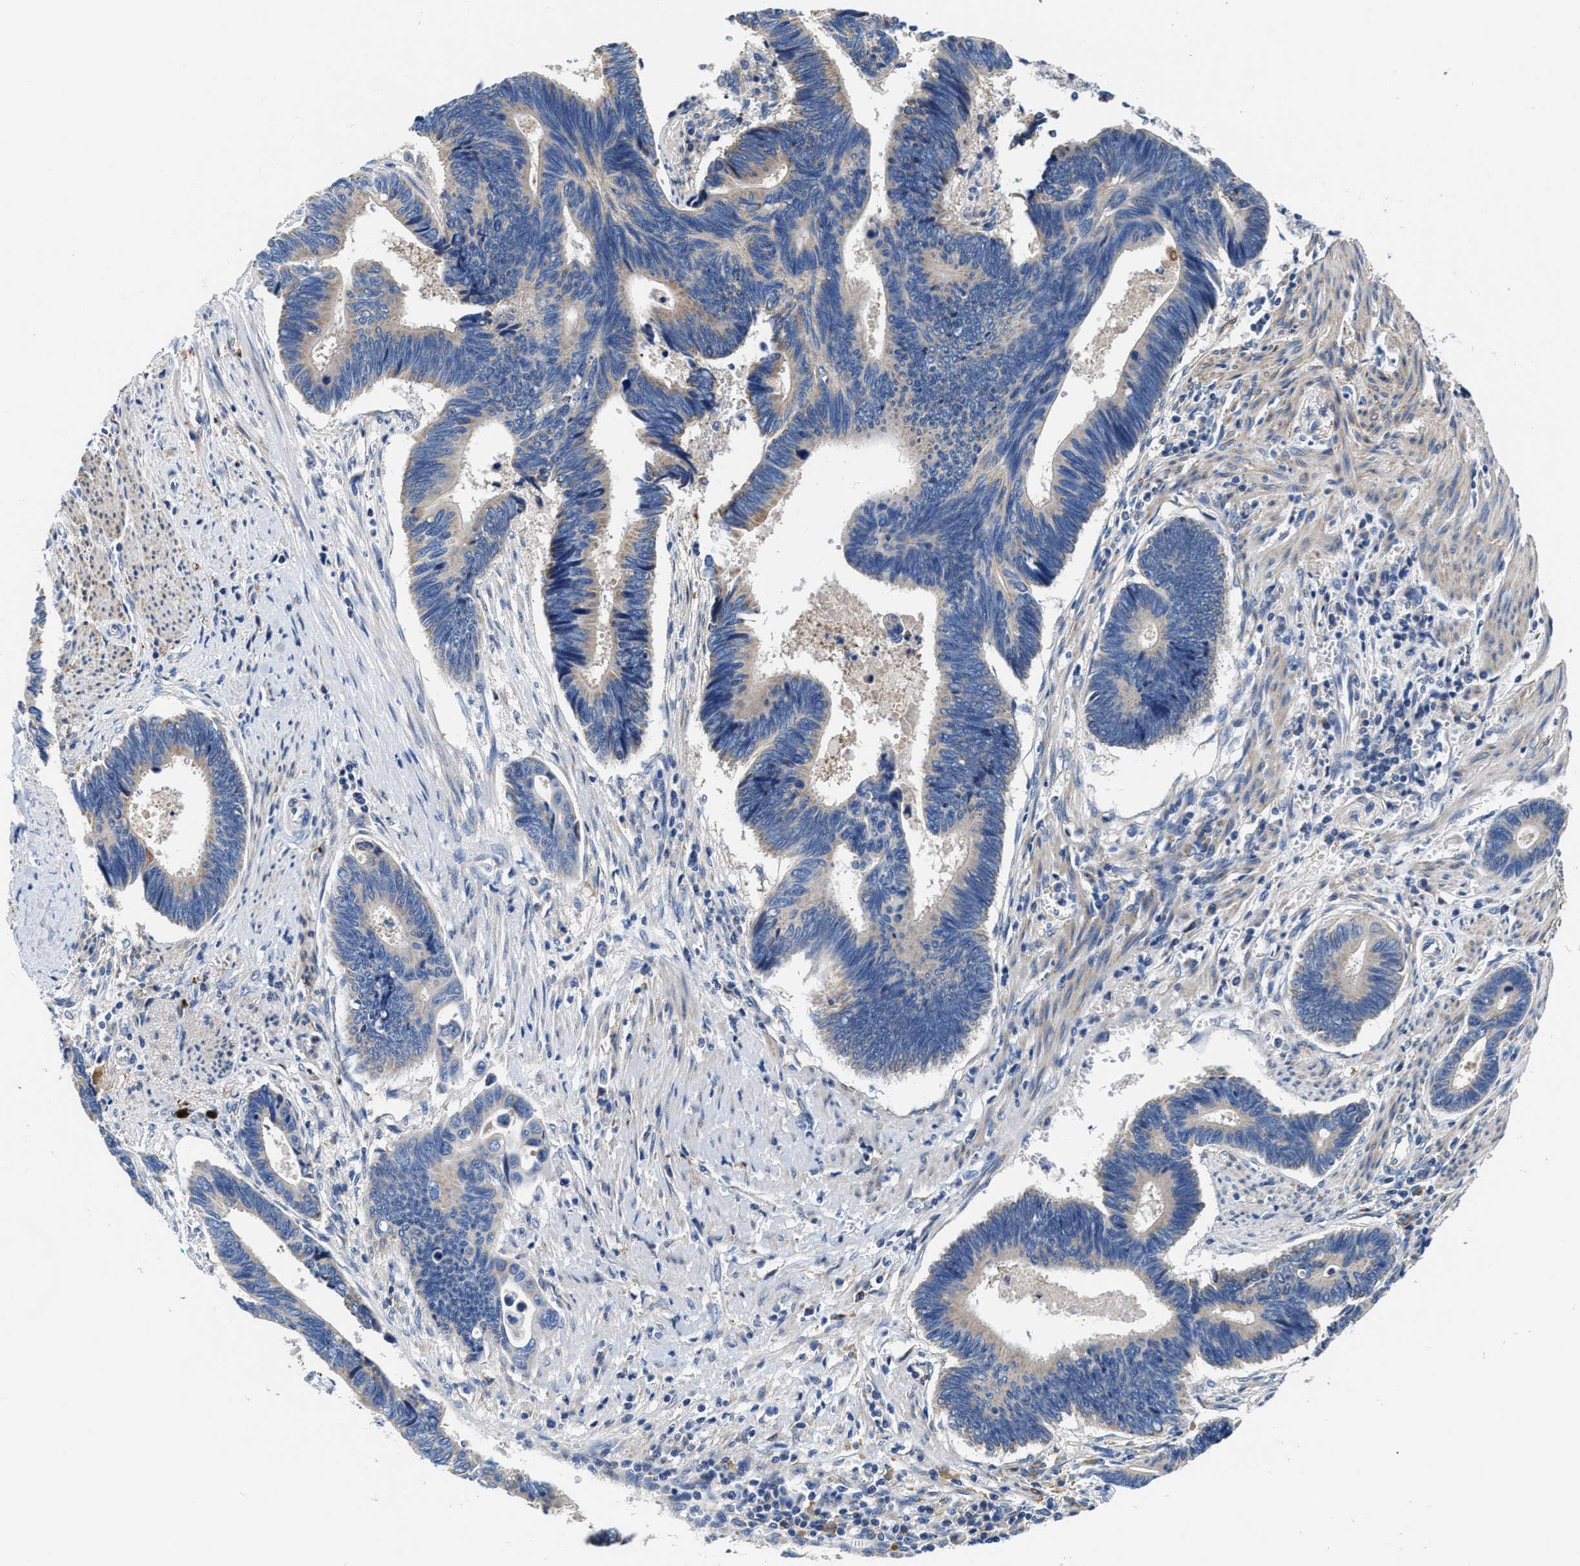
{"staining": {"intensity": "weak", "quantity": "<25%", "location": "cytoplasmic/membranous"}, "tissue": "pancreatic cancer", "cell_type": "Tumor cells", "image_type": "cancer", "snomed": [{"axis": "morphology", "description": "Adenocarcinoma, NOS"}, {"axis": "topography", "description": "Pancreas"}], "caption": "DAB immunohistochemical staining of human adenocarcinoma (pancreatic) reveals no significant staining in tumor cells.", "gene": "TMEM30A", "patient": {"sex": "female", "age": 70}}